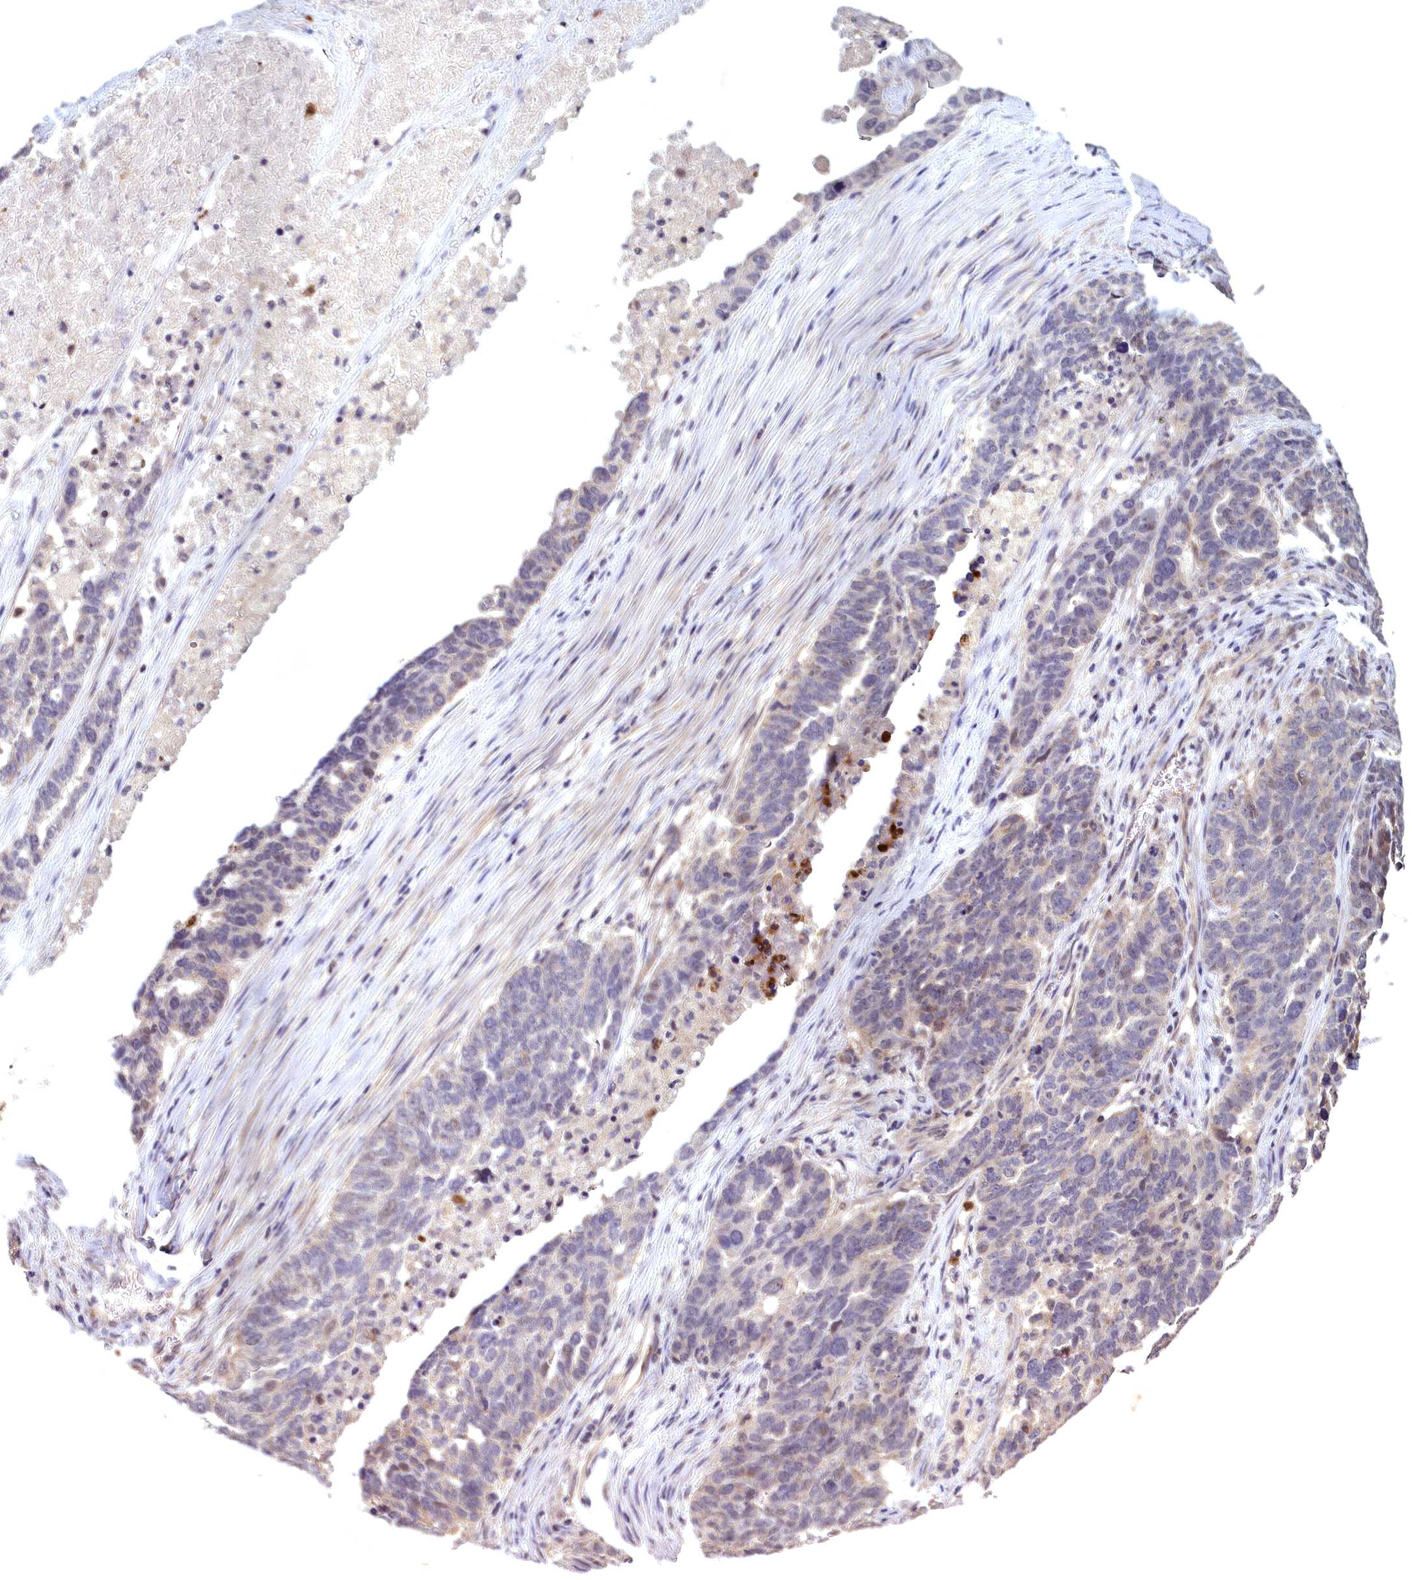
{"staining": {"intensity": "moderate", "quantity": "<25%", "location": "cytoplasmic/membranous,nuclear"}, "tissue": "ovarian cancer", "cell_type": "Tumor cells", "image_type": "cancer", "snomed": [{"axis": "morphology", "description": "Cystadenocarcinoma, serous, NOS"}, {"axis": "topography", "description": "Ovary"}], "caption": "Immunohistochemistry (IHC) of ovarian cancer (serous cystadenocarcinoma) reveals low levels of moderate cytoplasmic/membranous and nuclear expression in approximately <25% of tumor cells.", "gene": "EPB41L4B", "patient": {"sex": "female", "age": 59}}